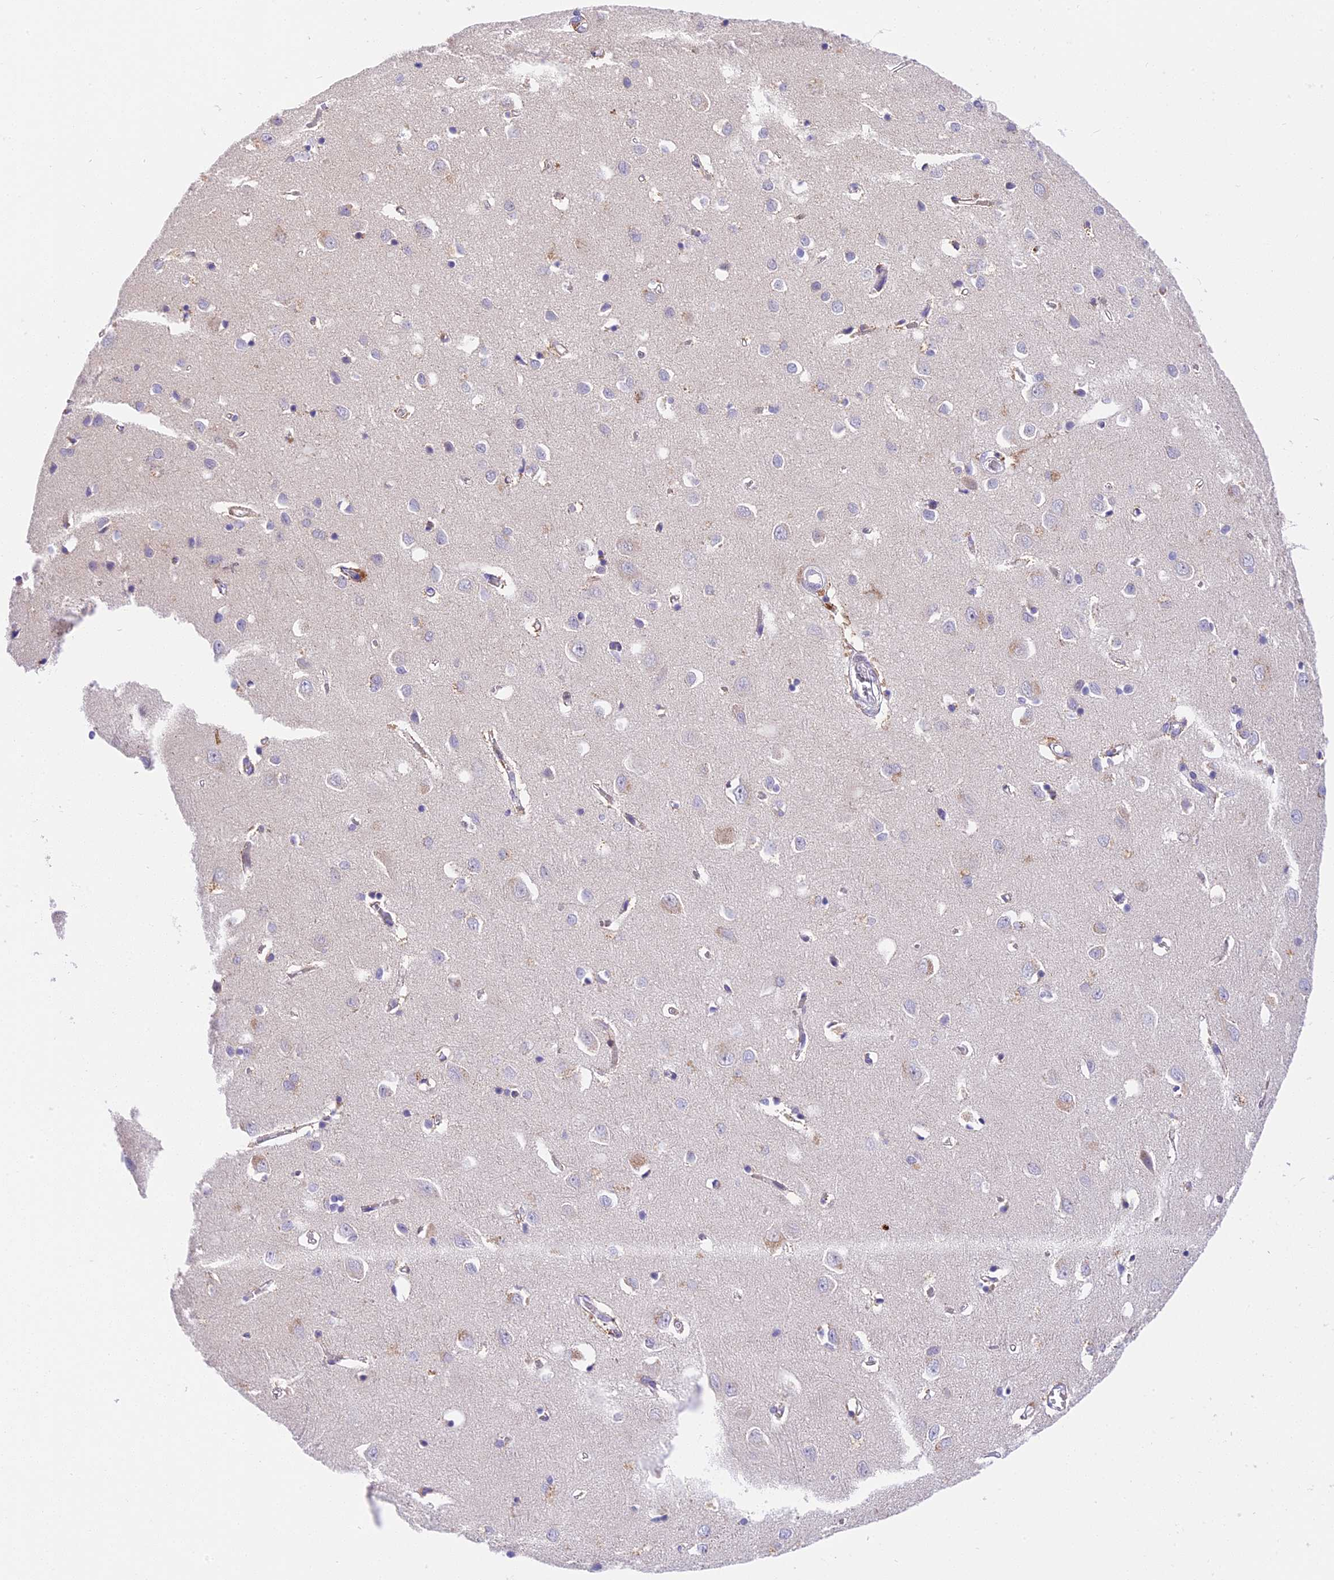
{"staining": {"intensity": "weak", "quantity": "25%-75%", "location": "cytoplasmic/membranous"}, "tissue": "cerebral cortex", "cell_type": "Endothelial cells", "image_type": "normal", "snomed": [{"axis": "morphology", "description": "Normal tissue, NOS"}, {"axis": "topography", "description": "Cerebral cortex"}], "caption": "Human cerebral cortex stained with a brown dye exhibits weak cytoplasmic/membranous positive staining in about 25%-75% of endothelial cells.", "gene": "MIDN", "patient": {"sex": "female", "age": 64}}